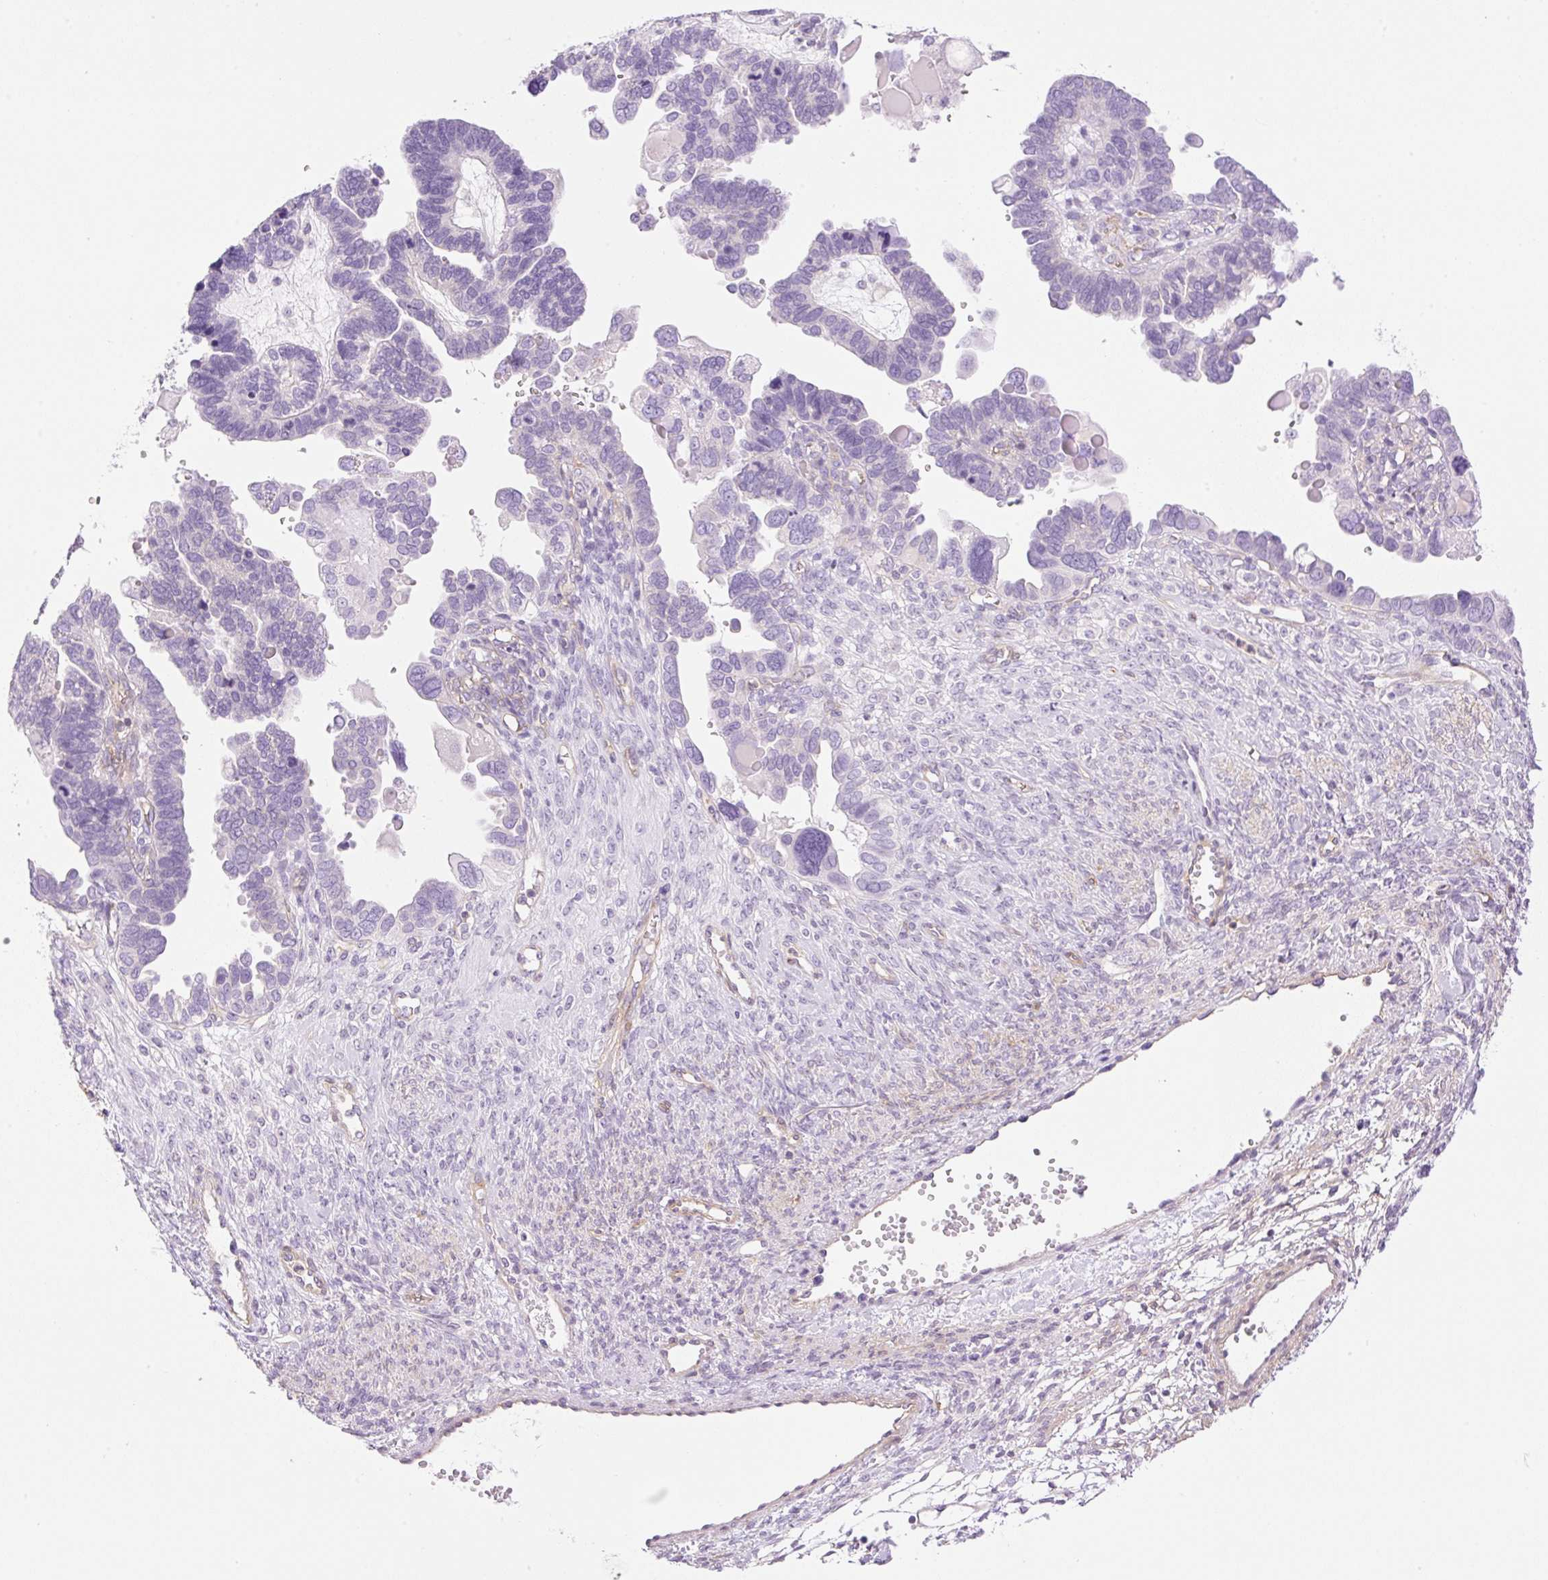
{"staining": {"intensity": "negative", "quantity": "none", "location": "none"}, "tissue": "ovarian cancer", "cell_type": "Tumor cells", "image_type": "cancer", "snomed": [{"axis": "morphology", "description": "Cystadenocarcinoma, serous, NOS"}, {"axis": "topography", "description": "Ovary"}], "caption": "Histopathology image shows no protein positivity in tumor cells of ovarian cancer (serous cystadenocarcinoma) tissue.", "gene": "EHD3", "patient": {"sex": "female", "age": 51}}